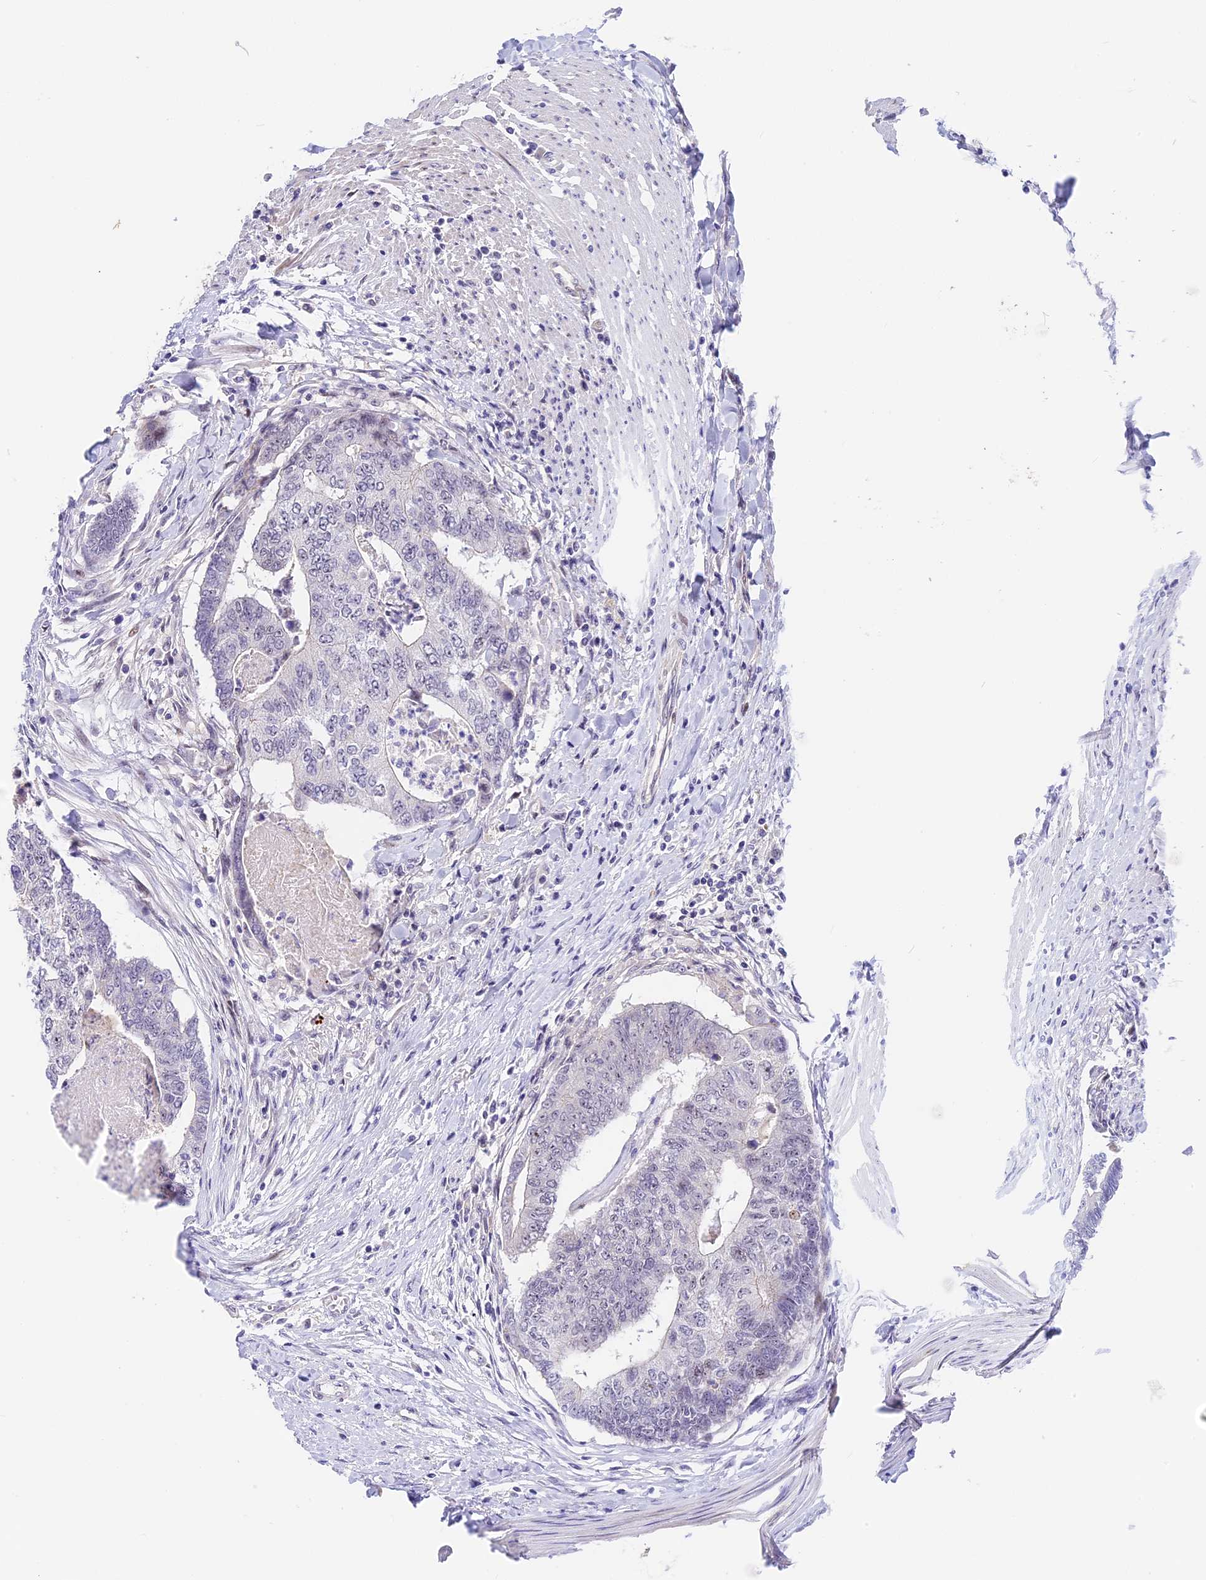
{"staining": {"intensity": "negative", "quantity": "none", "location": "none"}, "tissue": "colorectal cancer", "cell_type": "Tumor cells", "image_type": "cancer", "snomed": [{"axis": "morphology", "description": "Adenocarcinoma, NOS"}, {"axis": "topography", "description": "Colon"}], "caption": "The photomicrograph demonstrates no significant expression in tumor cells of colorectal cancer. (Stains: DAB immunohistochemistry with hematoxylin counter stain, Microscopy: brightfield microscopy at high magnification).", "gene": "MIDN", "patient": {"sex": "female", "age": 67}}